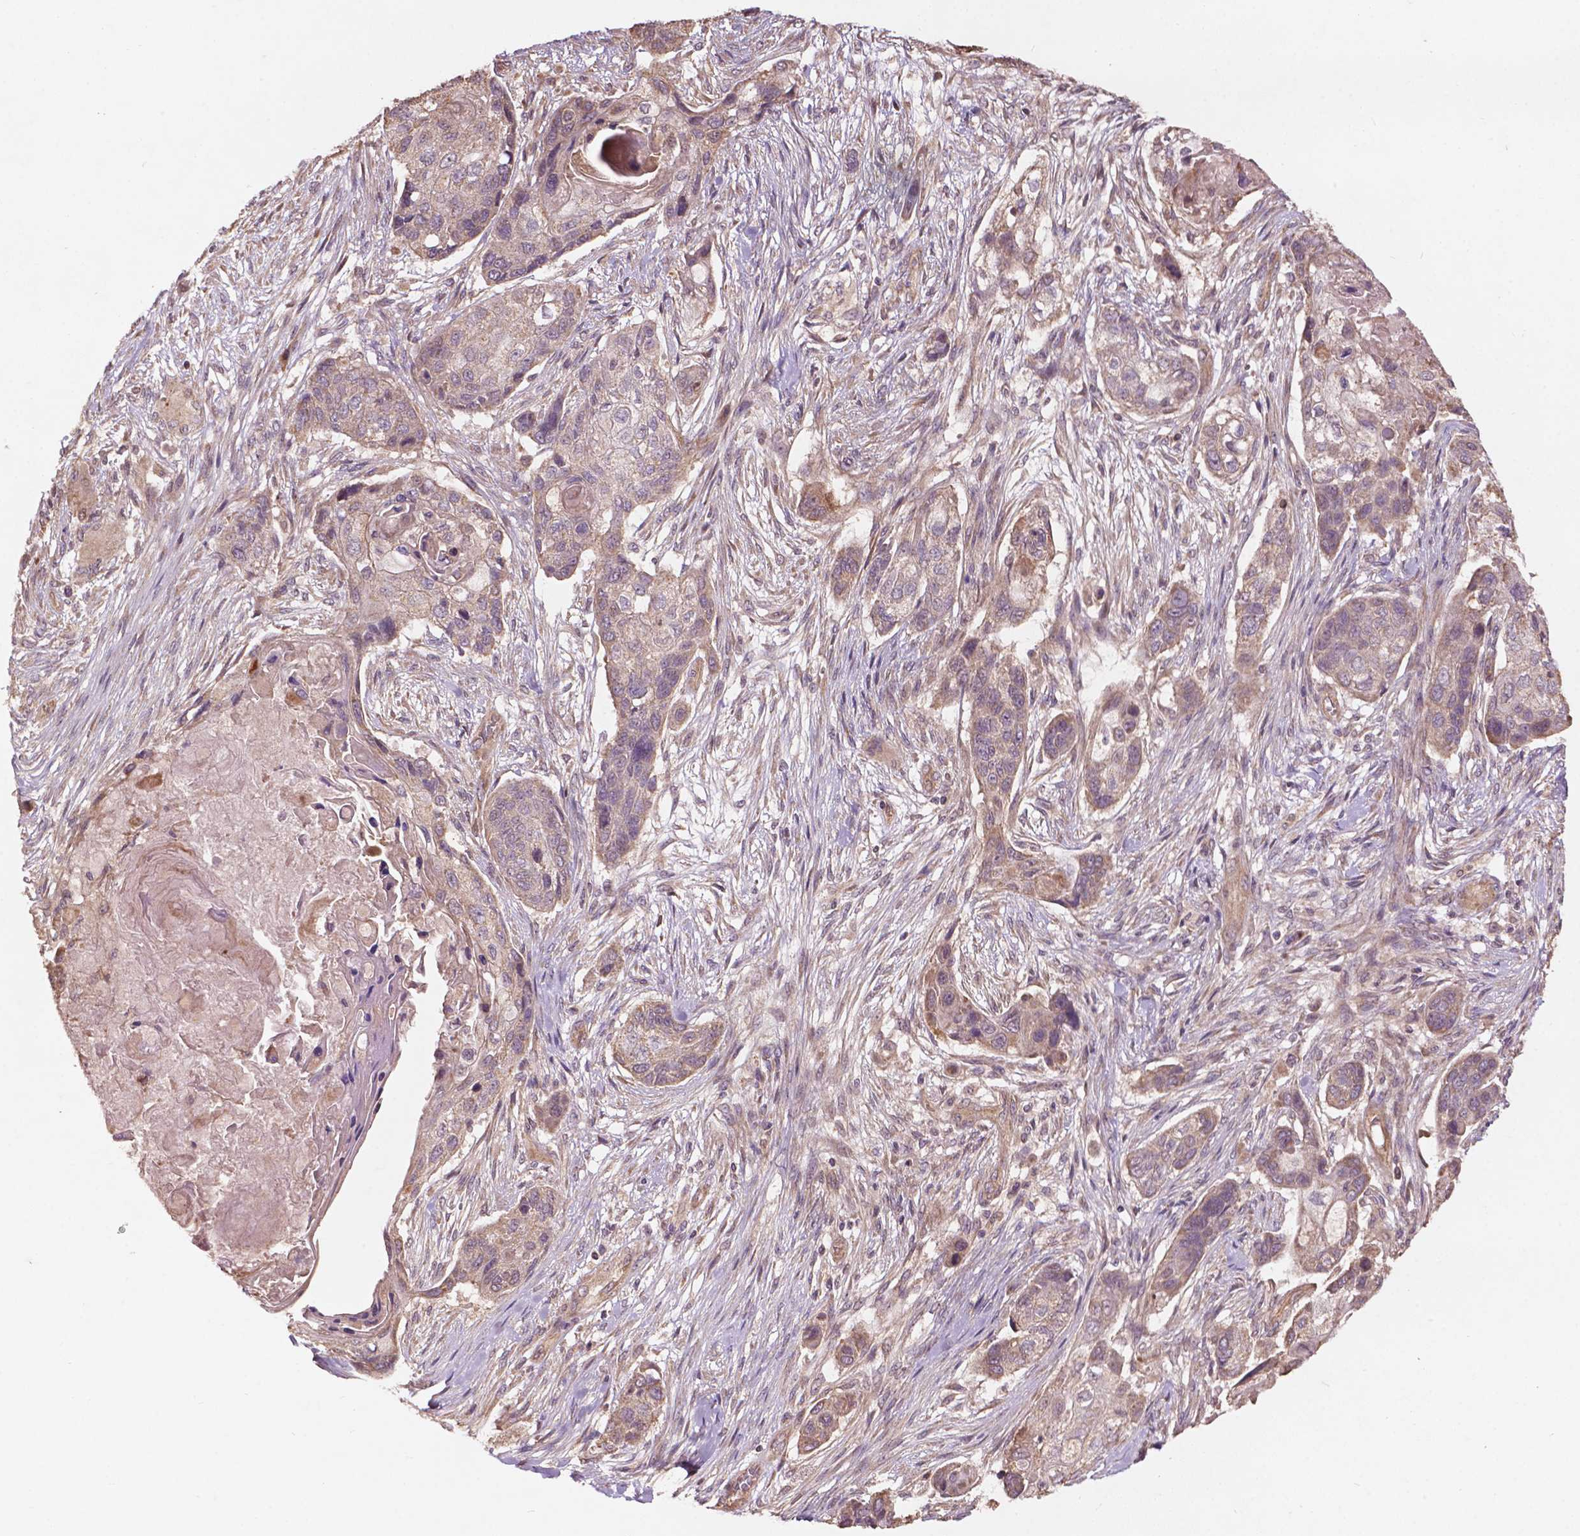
{"staining": {"intensity": "weak", "quantity": "25%-75%", "location": "cytoplasmic/membranous"}, "tissue": "lung cancer", "cell_type": "Tumor cells", "image_type": "cancer", "snomed": [{"axis": "morphology", "description": "Squamous cell carcinoma, NOS"}, {"axis": "topography", "description": "Lung"}], "caption": "Lung cancer tissue reveals weak cytoplasmic/membranous expression in approximately 25%-75% of tumor cells, visualized by immunohistochemistry.", "gene": "CDC42BPA", "patient": {"sex": "male", "age": 69}}